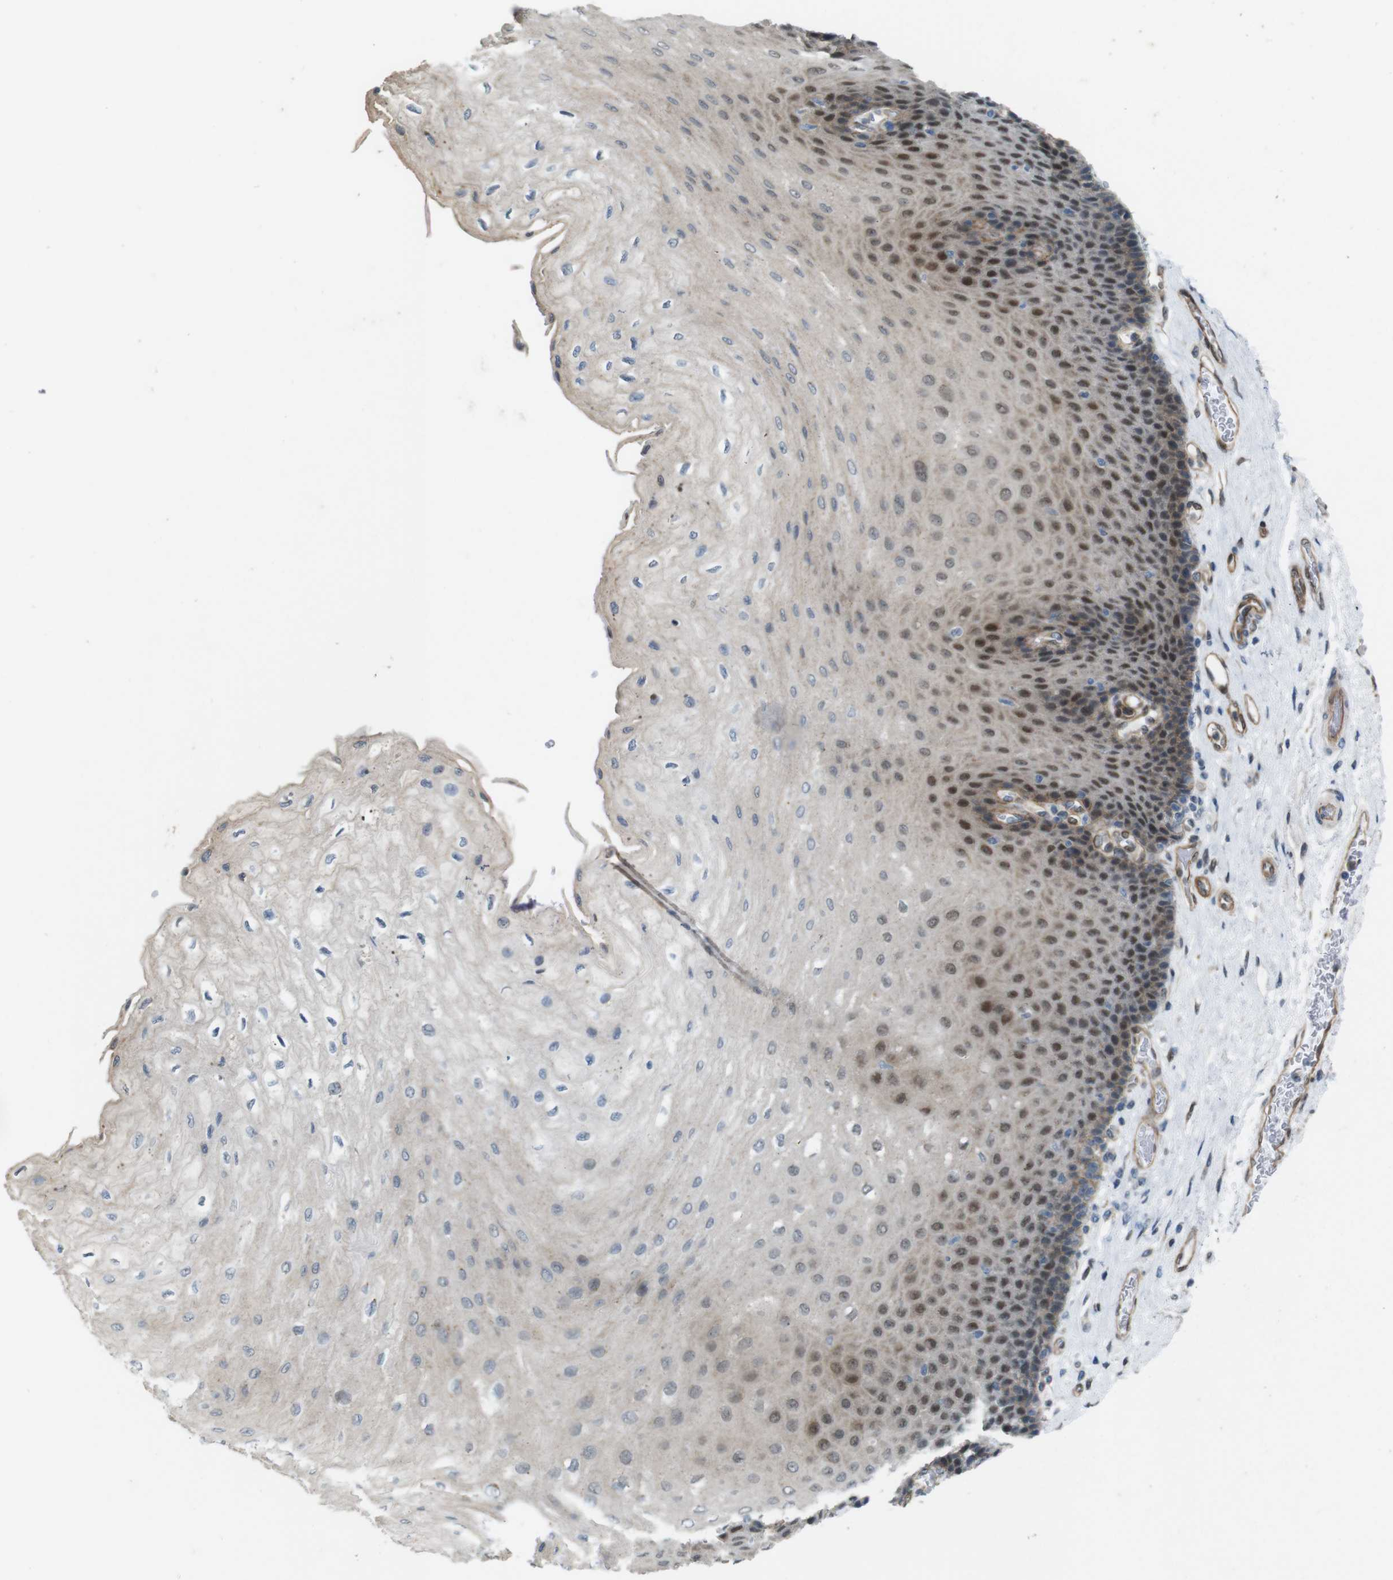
{"staining": {"intensity": "moderate", "quantity": "25%-75%", "location": "nuclear"}, "tissue": "esophagus", "cell_type": "Squamous epithelial cells", "image_type": "normal", "snomed": [{"axis": "morphology", "description": "Normal tissue, NOS"}, {"axis": "topography", "description": "Esophagus"}], "caption": "A medium amount of moderate nuclear positivity is present in approximately 25%-75% of squamous epithelial cells in benign esophagus.", "gene": "SKI", "patient": {"sex": "female", "age": 72}}